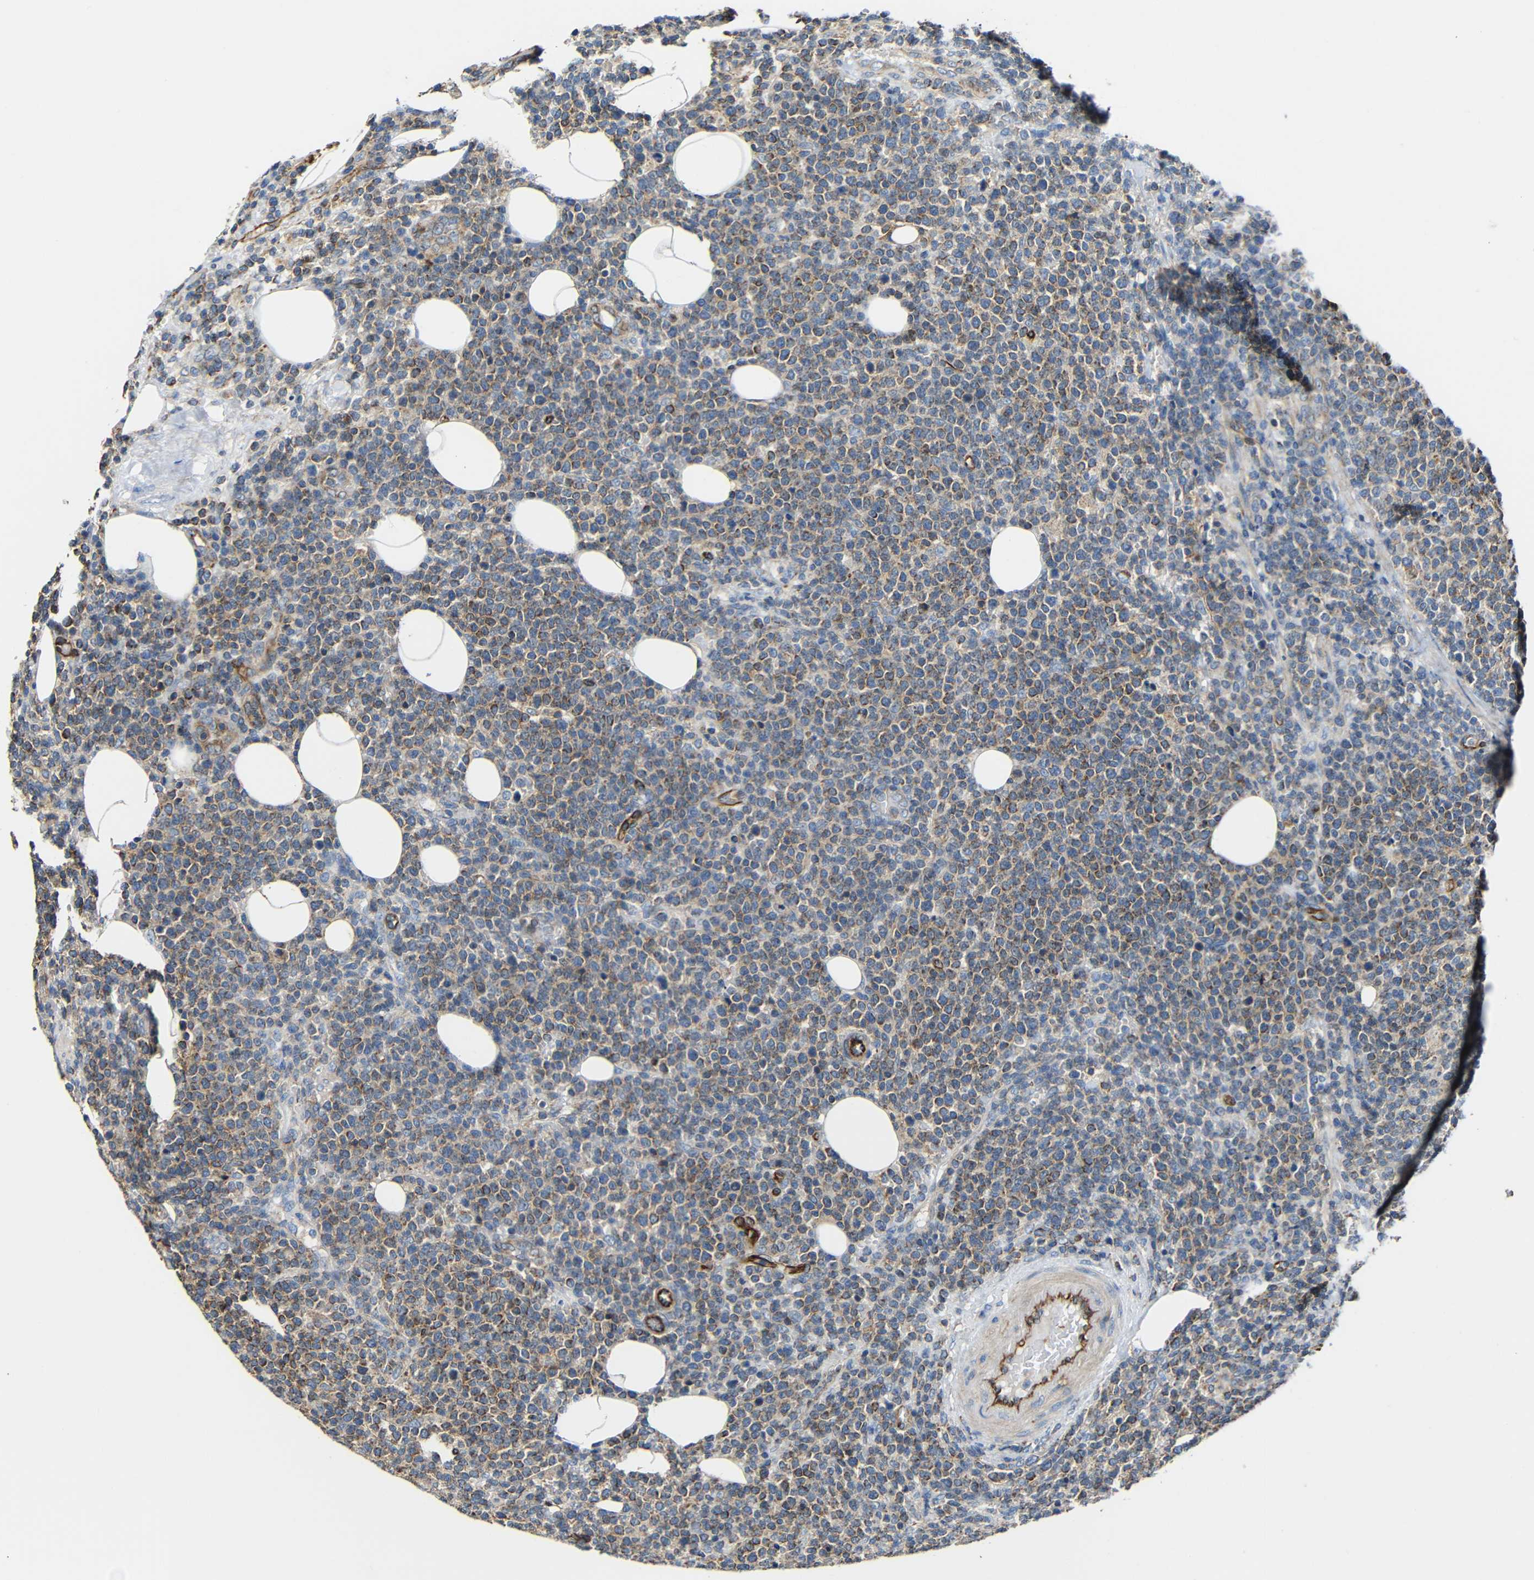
{"staining": {"intensity": "moderate", "quantity": "25%-75%", "location": "cytoplasmic/membranous"}, "tissue": "lymphoma", "cell_type": "Tumor cells", "image_type": "cancer", "snomed": [{"axis": "morphology", "description": "Malignant lymphoma, non-Hodgkin's type, High grade"}, {"axis": "topography", "description": "Lymph node"}], "caption": "High-magnification brightfield microscopy of high-grade malignant lymphoma, non-Hodgkin's type stained with DAB (brown) and counterstained with hematoxylin (blue). tumor cells exhibit moderate cytoplasmic/membranous expression is seen in approximately25%-75% of cells. (Stains: DAB (3,3'-diaminobenzidine) in brown, nuclei in blue, Microscopy: brightfield microscopy at high magnification).", "gene": "IGSF10", "patient": {"sex": "male", "age": 61}}